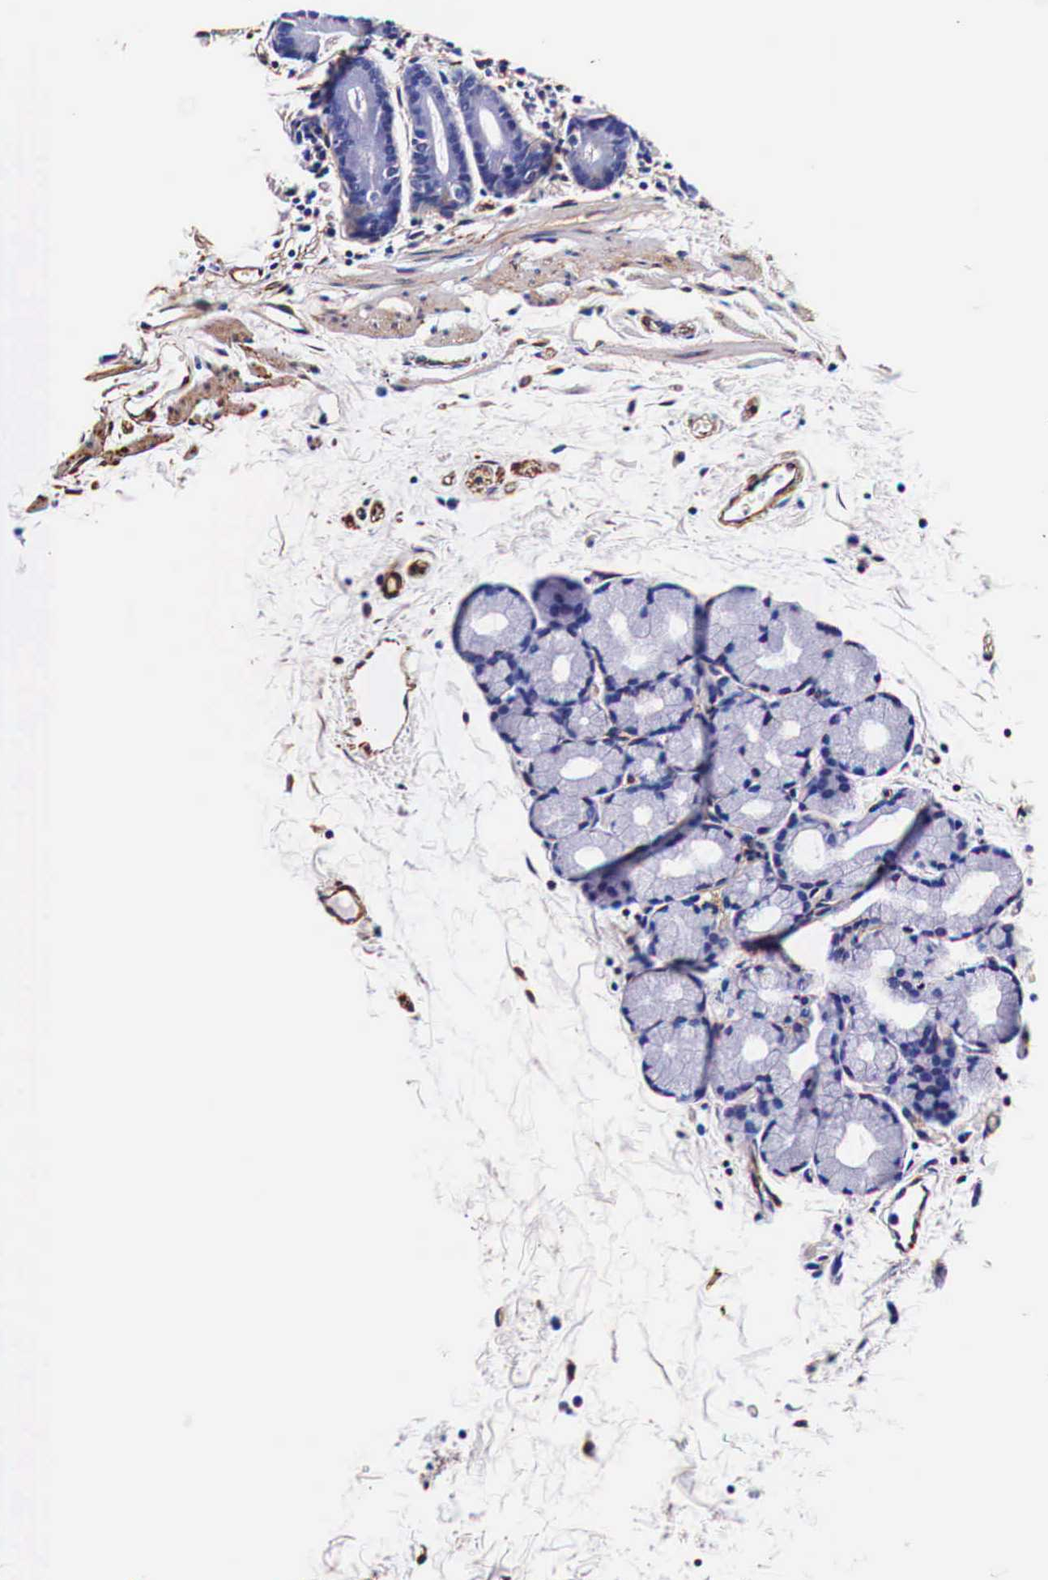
{"staining": {"intensity": "moderate", "quantity": "<25%", "location": "cytoplasmic/membranous"}, "tissue": "duodenum", "cell_type": "Glandular cells", "image_type": "normal", "snomed": [{"axis": "morphology", "description": "Normal tissue, NOS"}, {"axis": "topography", "description": "Duodenum"}], "caption": "Moderate cytoplasmic/membranous protein expression is present in about <25% of glandular cells in duodenum. The staining is performed using DAB brown chromogen to label protein expression. The nuclei are counter-stained blue using hematoxylin.", "gene": "HSPB1", "patient": {"sex": "female", "age": 48}}